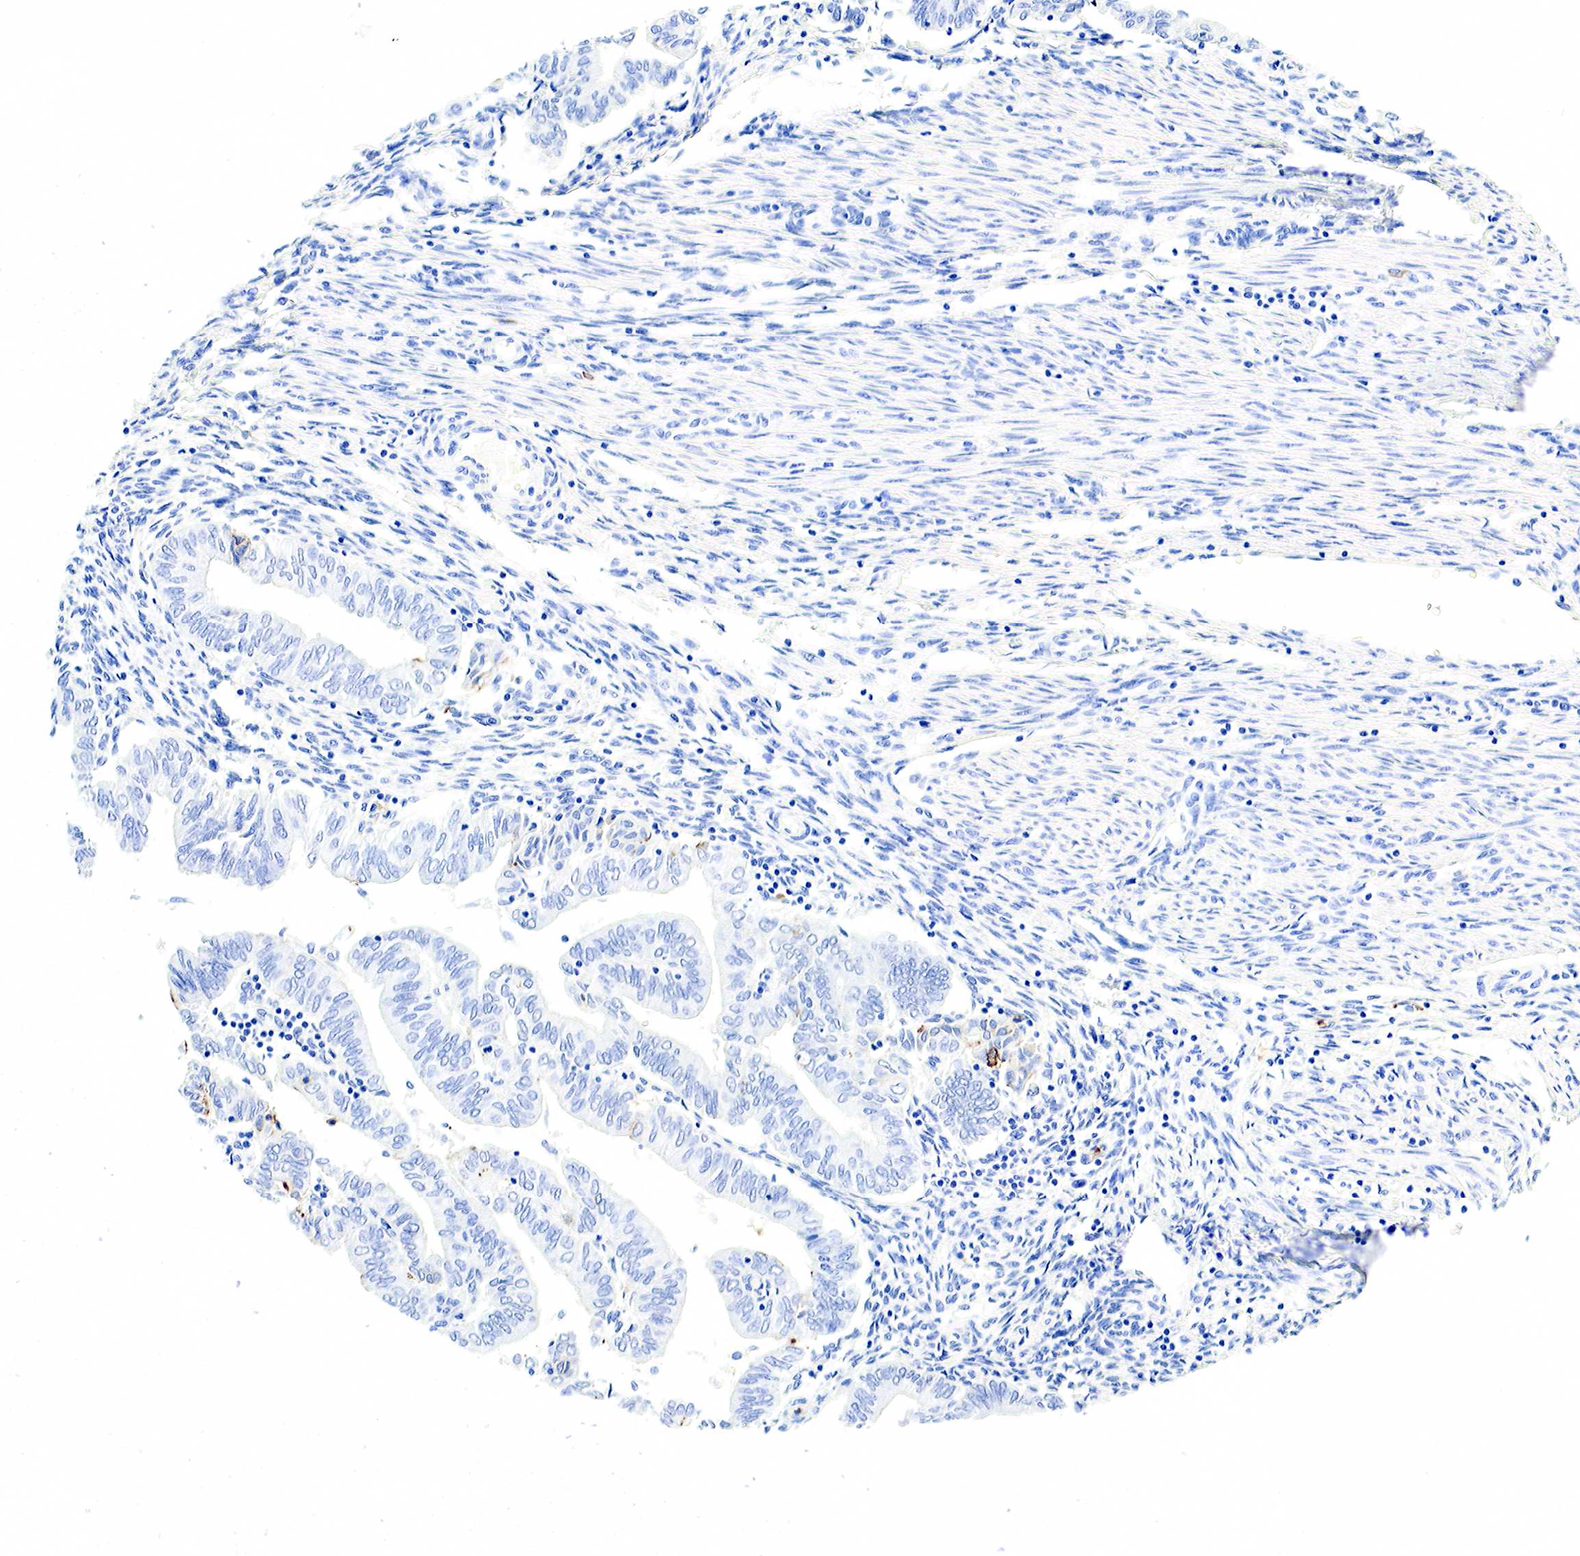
{"staining": {"intensity": "negative", "quantity": "none", "location": "none"}, "tissue": "endometrial cancer", "cell_type": "Tumor cells", "image_type": "cancer", "snomed": [{"axis": "morphology", "description": "Adenocarcinoma, NOS"}, {"axis": "topography", "description": "Endometrium"}], "caption": "Protein analysis of endometrial adenocarcinoma demonstrates no significant staining in tumor cells.", "gene": "FUT4", "patient": {"sex": "female", "age": 51}}